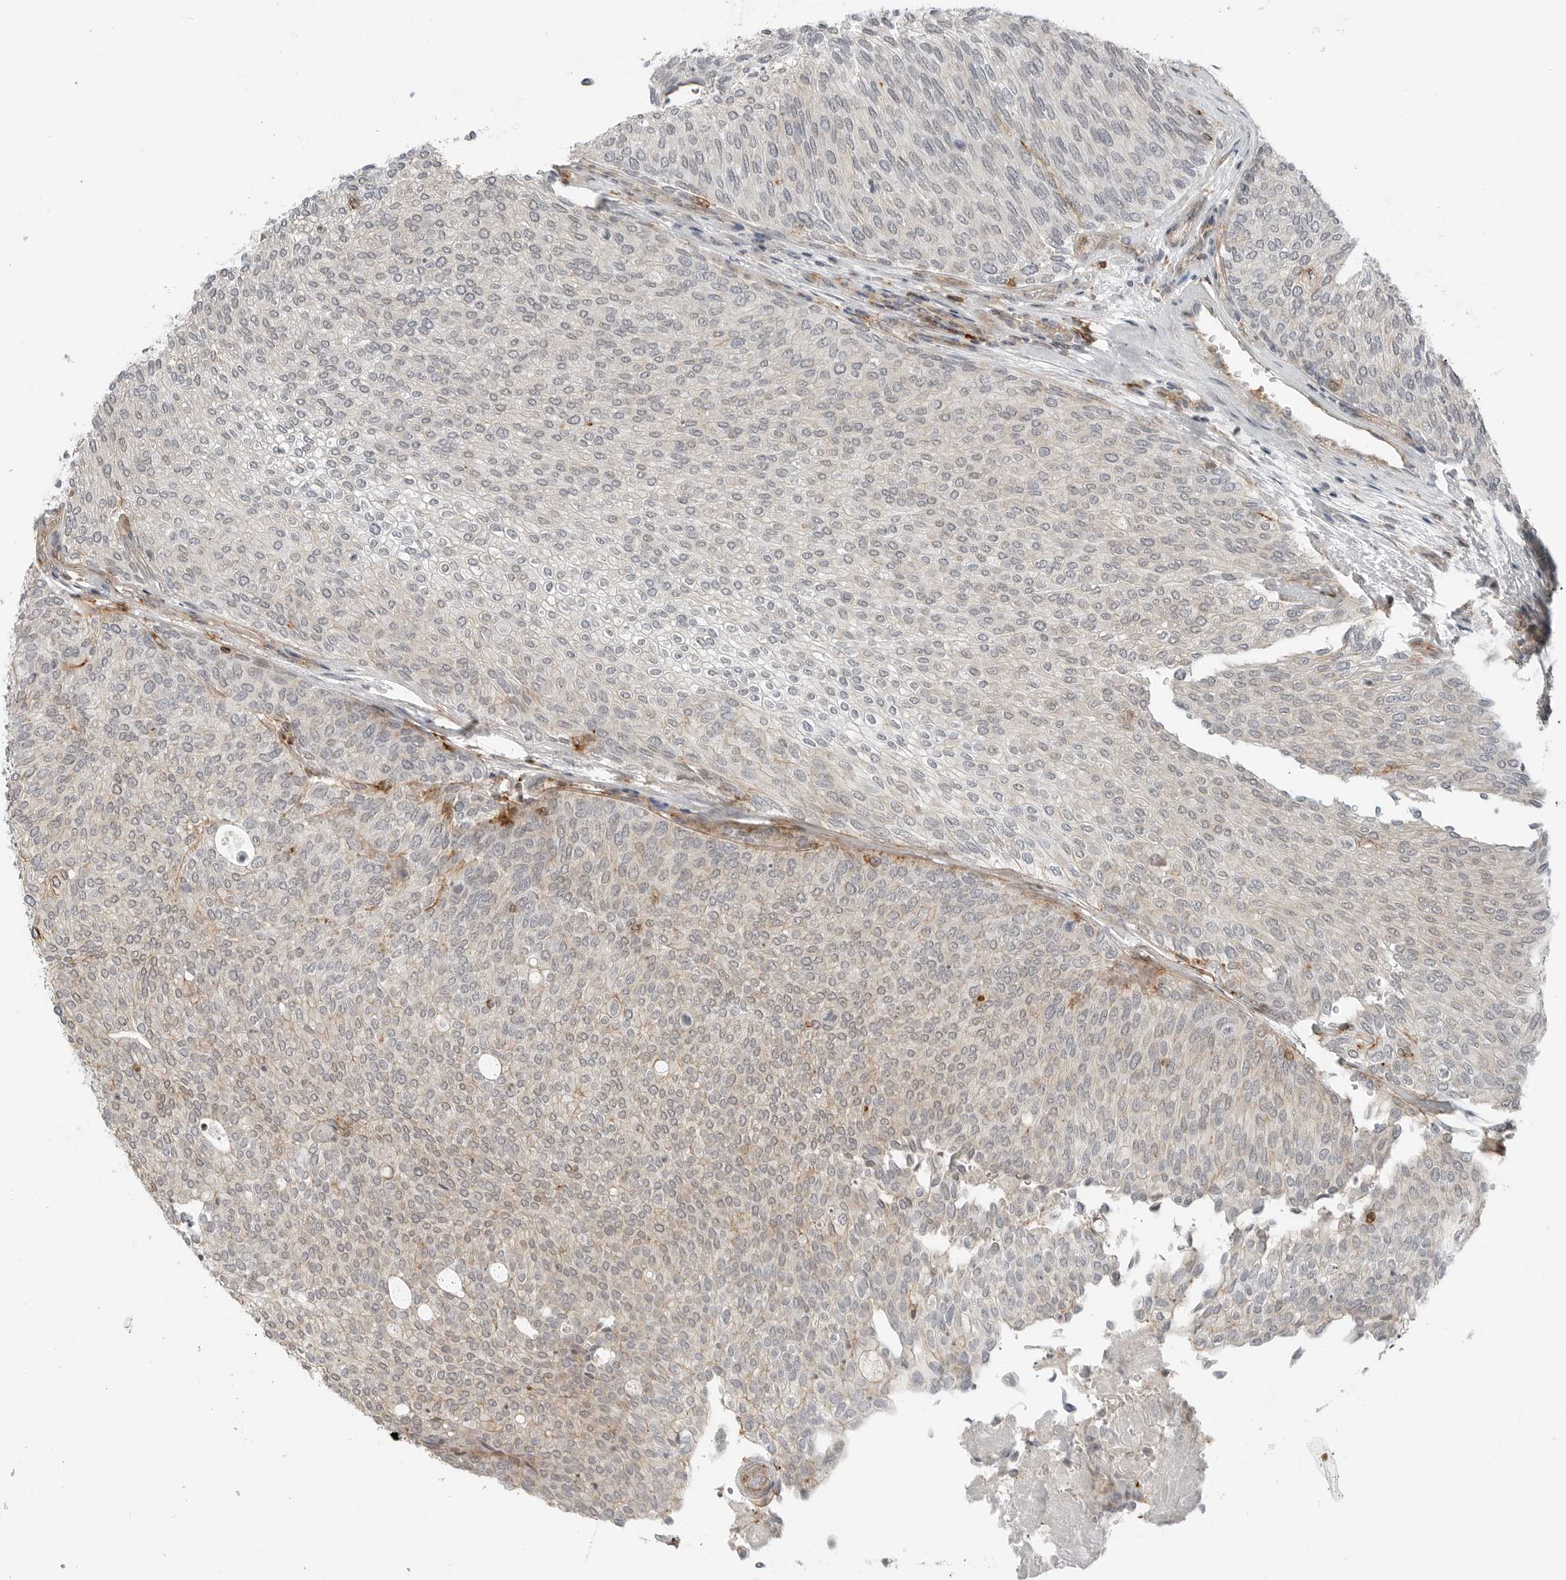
{"staining": {"intensity": "weak", "quantity": "<25%", "location": "cytoplasmic/membranous"}, "tissue": "urothelial cancer", "cell_type": "Tumor cells", "image_type": "cancer", "snomed": [{"axis": "morphology", "description": "Urothelial carcinoma, Low grade"}, {"axis": "topography", "description": "Urinary bladder"}], "caption": "Immunohistochemical staining of human urothelial carcinoma (low-grade) exhibits no significant positivity in tumor cells.", "gene": "LEFTY2", "patient": {"sex": "female", "age": 79}}